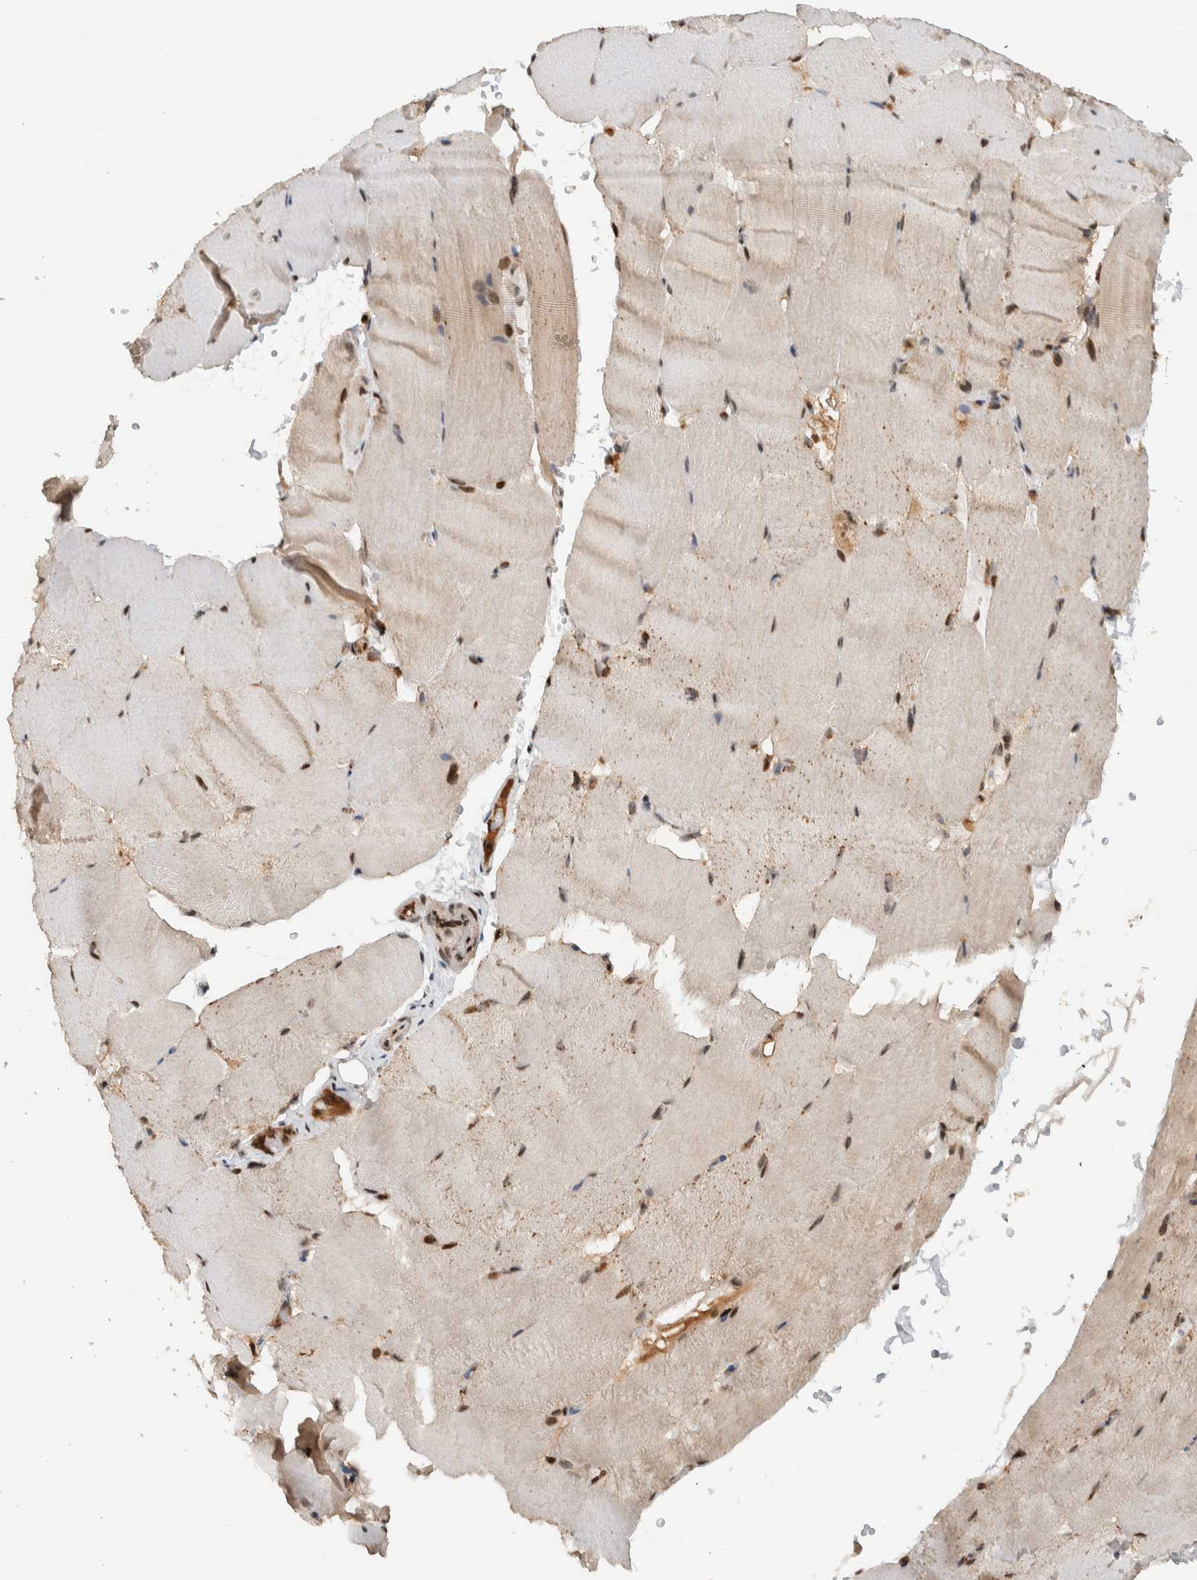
{"staining": {"intensity": "moderate", "quantity": "25%-75%", "location": "nuclear"}, "tissue": "skeletal muscle", "cell_type": "Myocytes", "image_type": "normal", "snomed": [{"axis": "morphology", "description": "Normal tissue, NOS"}, {"axis": "topography", "description": "Skeletal muscle"}, {"axis": "topography", "description": "Parathyroid gland"}], "caption": "Immunohistochemical staining of unremarkable skeletal muscle demonstrates 25%-75% levels of moderate nuclear protein positivity in about 25%-75% of myocytes.", "gene": "ZNF521", "patient": {"sex": "female", "age": 37}}